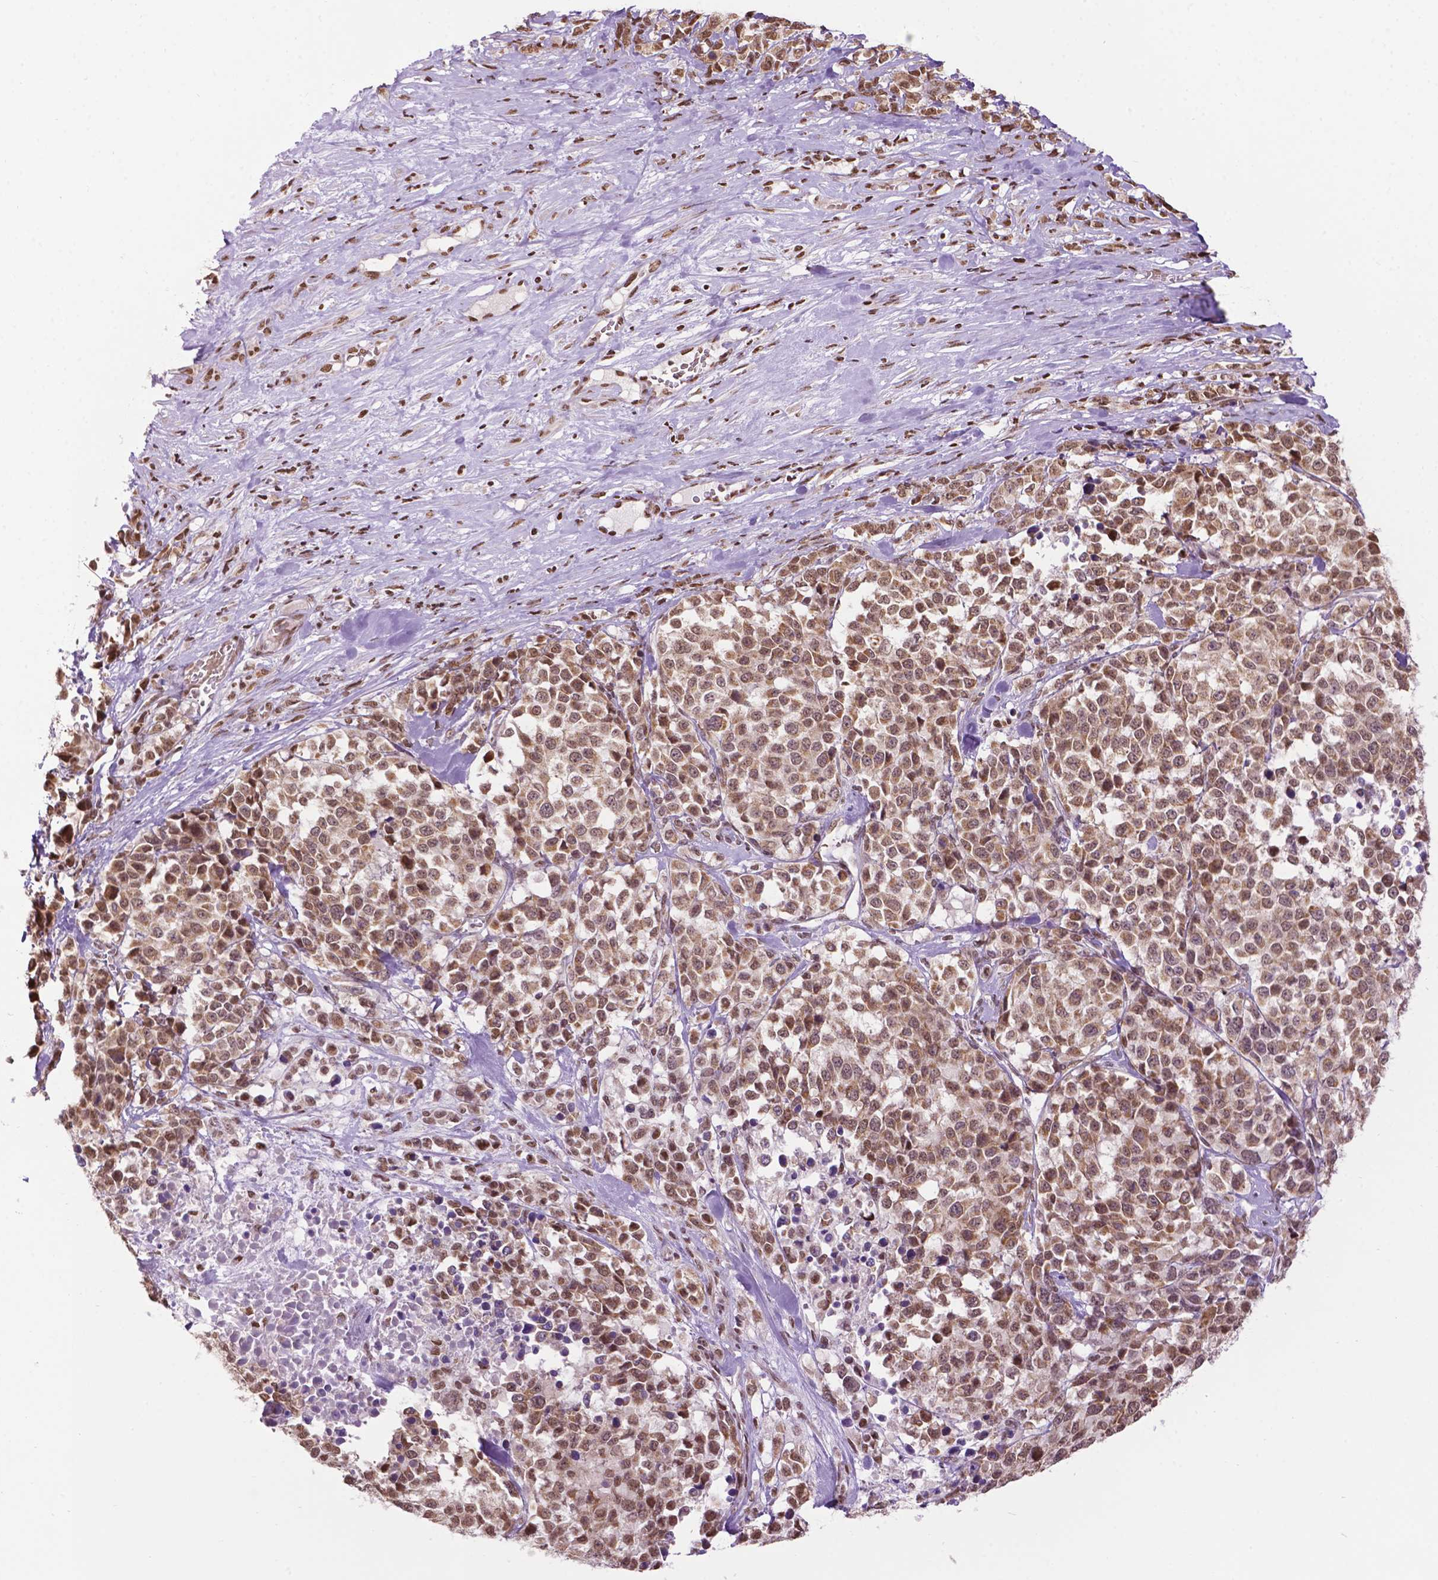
{"staining": {"intensity": "moderate", "quantity": ">75%", "location": "cytoplasmic/membranous,nuclear"}, "tissue": "melanoma", "cell_type": "Tumor cells", "image_type": "cancer", "snomed": [{"axis": "morphology", "description": "Malignant melanoma, Metastatic site"}, {"axis": "topography", "description": "Skin"}], "caption": "Immunohistochemical staining of melanoma displays moderate cytoplasmic/membranous and nuclear protein positivity in about >75% of tumor cells. (IHC, brightfield microscopy, high magnification).", "gene": "COL23A1", "patient": {"sex": "male", "age": 84}}